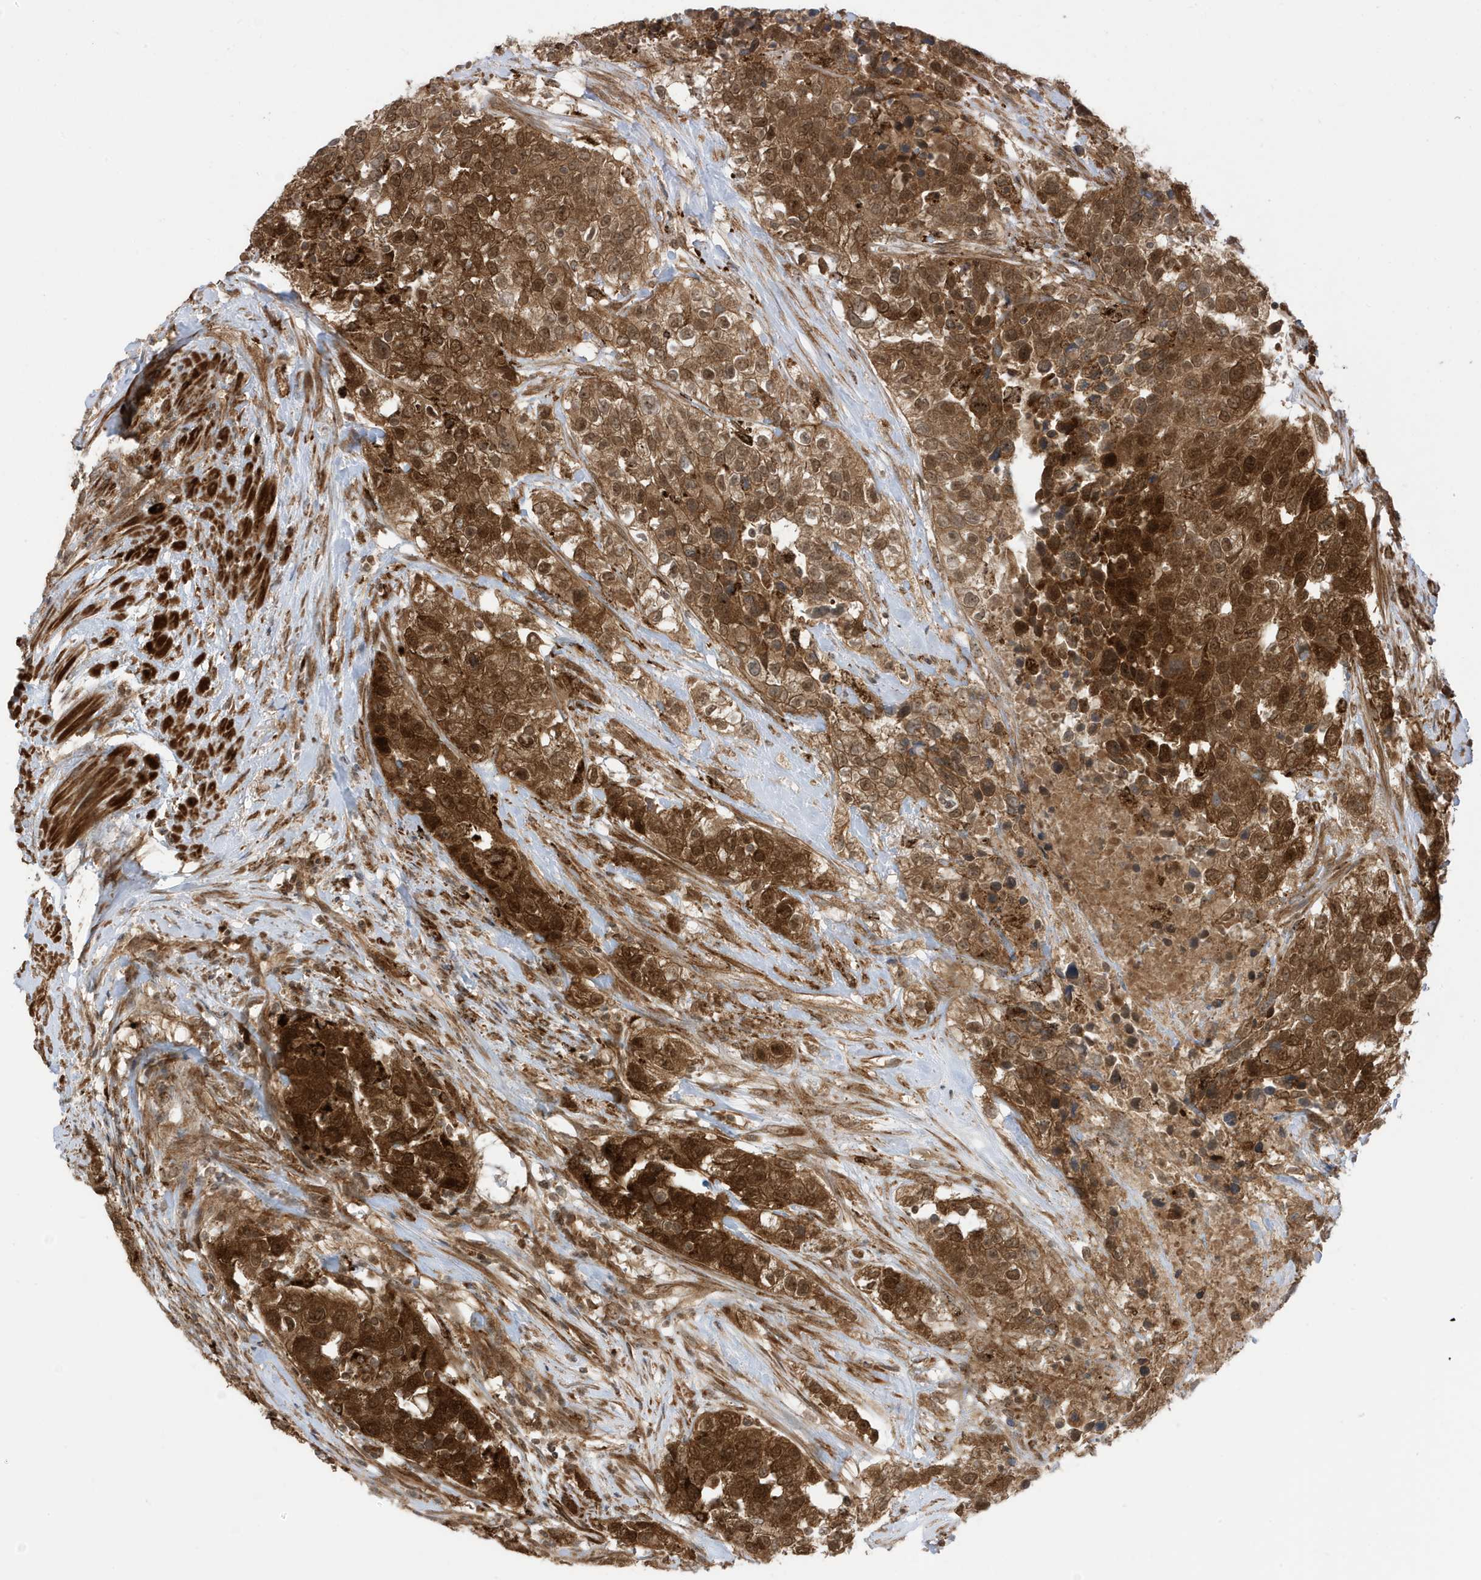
{"staining": {"intensity": "strong", "quantity": ">75%", "location": "cytoplasmic/membranous,nuclear"}, "tissue": "urothelial cancer", "cell_type": "Tumor cells", "image_type": "cancer", "snomed": [{"axis": "morphology", "description": "Urothelial carcinoma, High grade"}, {"axis": "topography", "description": "Urinary bladder"}], "caption": "Tumor cells exhibit strong cytoplasmic/membranous and nuclear positivity in about >75% of cells in urothelial cancer.", "gene": "DHX36", "patient": {"sex": "female", "age": 80}}